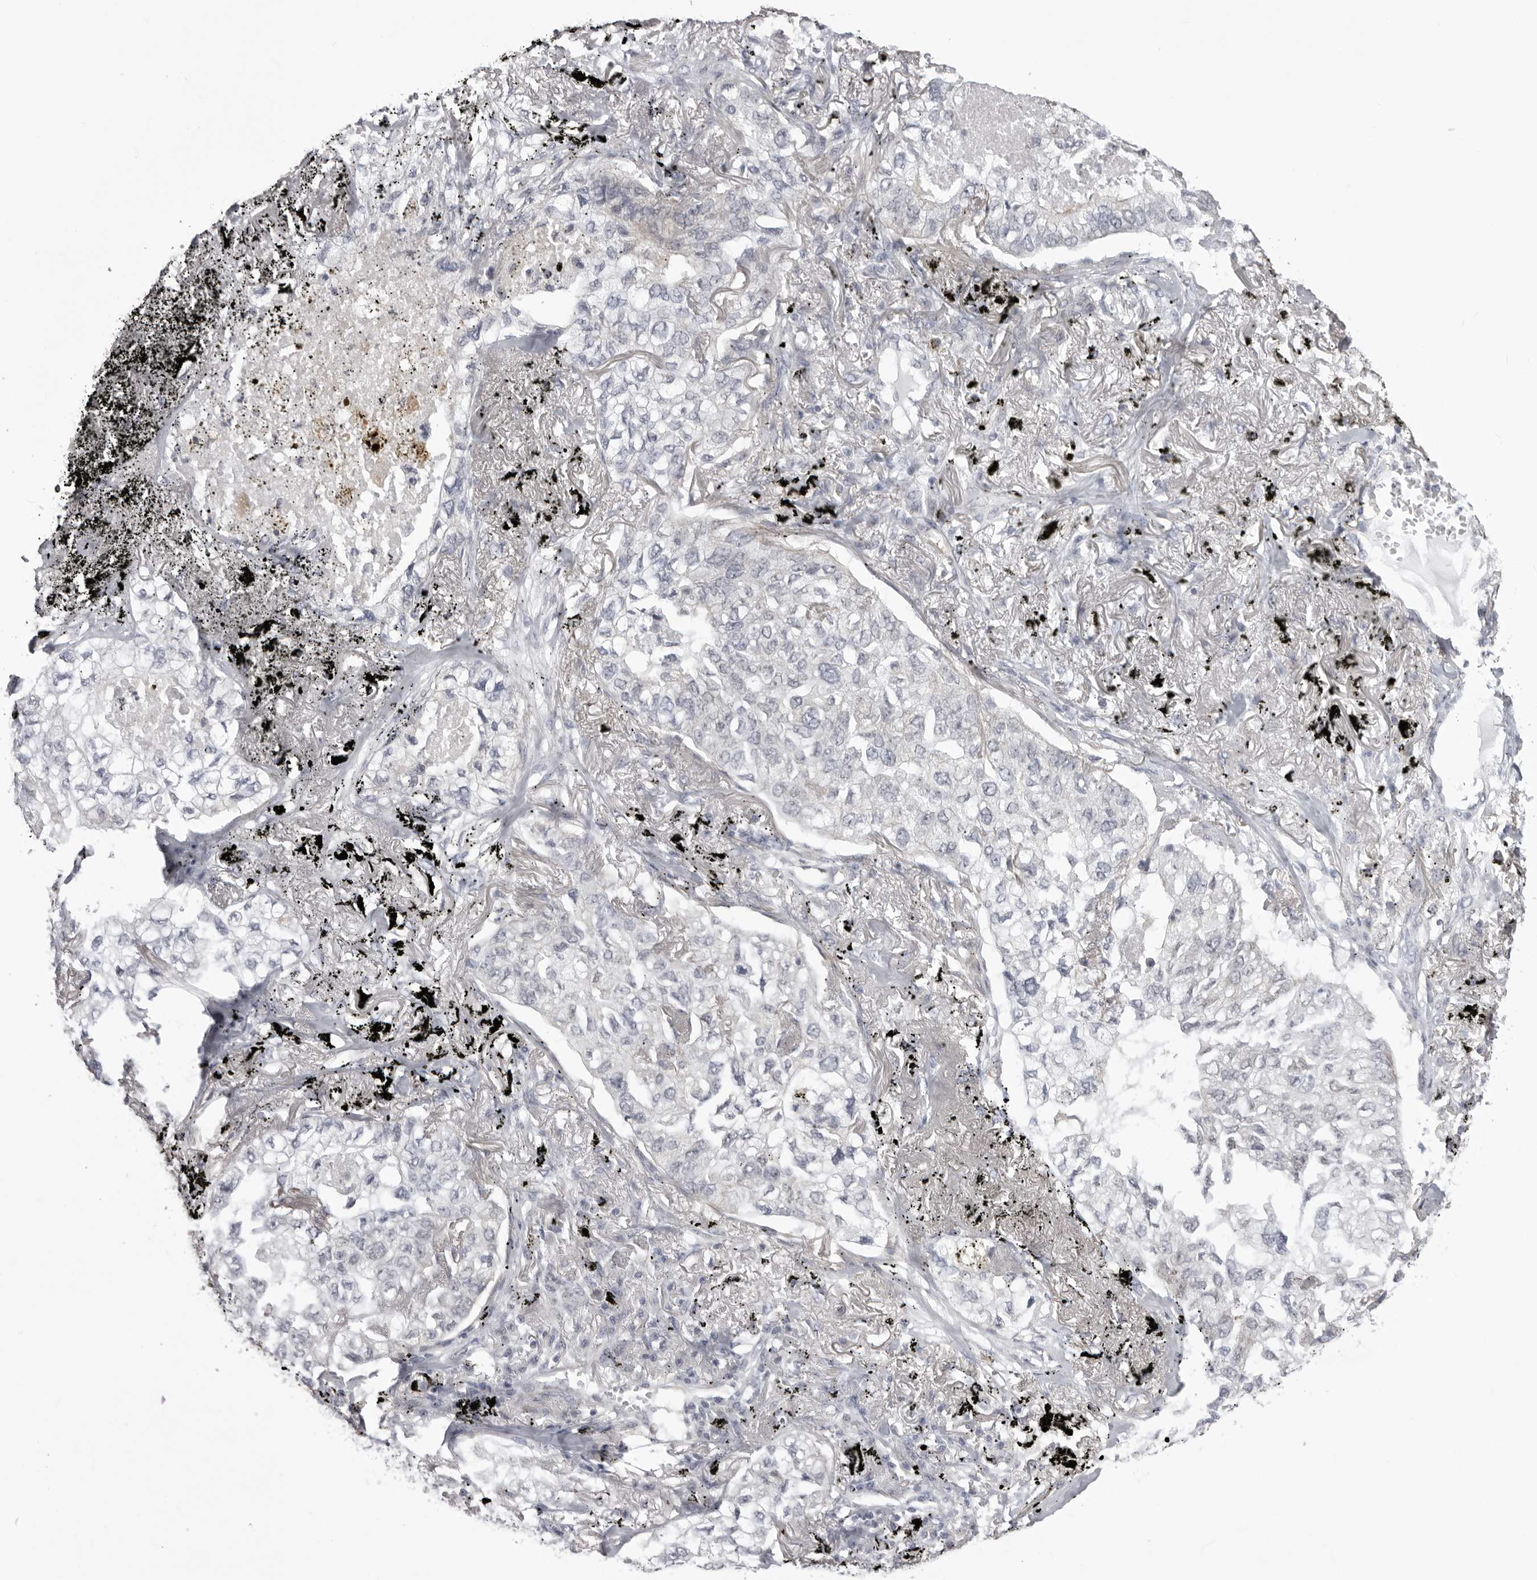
{"staining": {"intensity": "negative", "quantity": "none", "location": "none"}, "tissue": "lung cancer", "cell_type": "Tumor cells", "image_type": "cancer", "snomed": [{"axis": "morphology", "description": "Adenocarcinoma, NOS"}, {"axis": "topography", "description": "Lung"}], "caption": "Protein analysis of lung cancer (adenocarcinoma) exhibits no significant expression in tumor cells. (Stains: DAB (3,3'-diaminobenzidine) IHC with hematoxylin counter stain, Microscopy: brightfield microscopy at high magnification).", "gene": "SUGCT", "patient": {"sex": "male", "age": 65}}